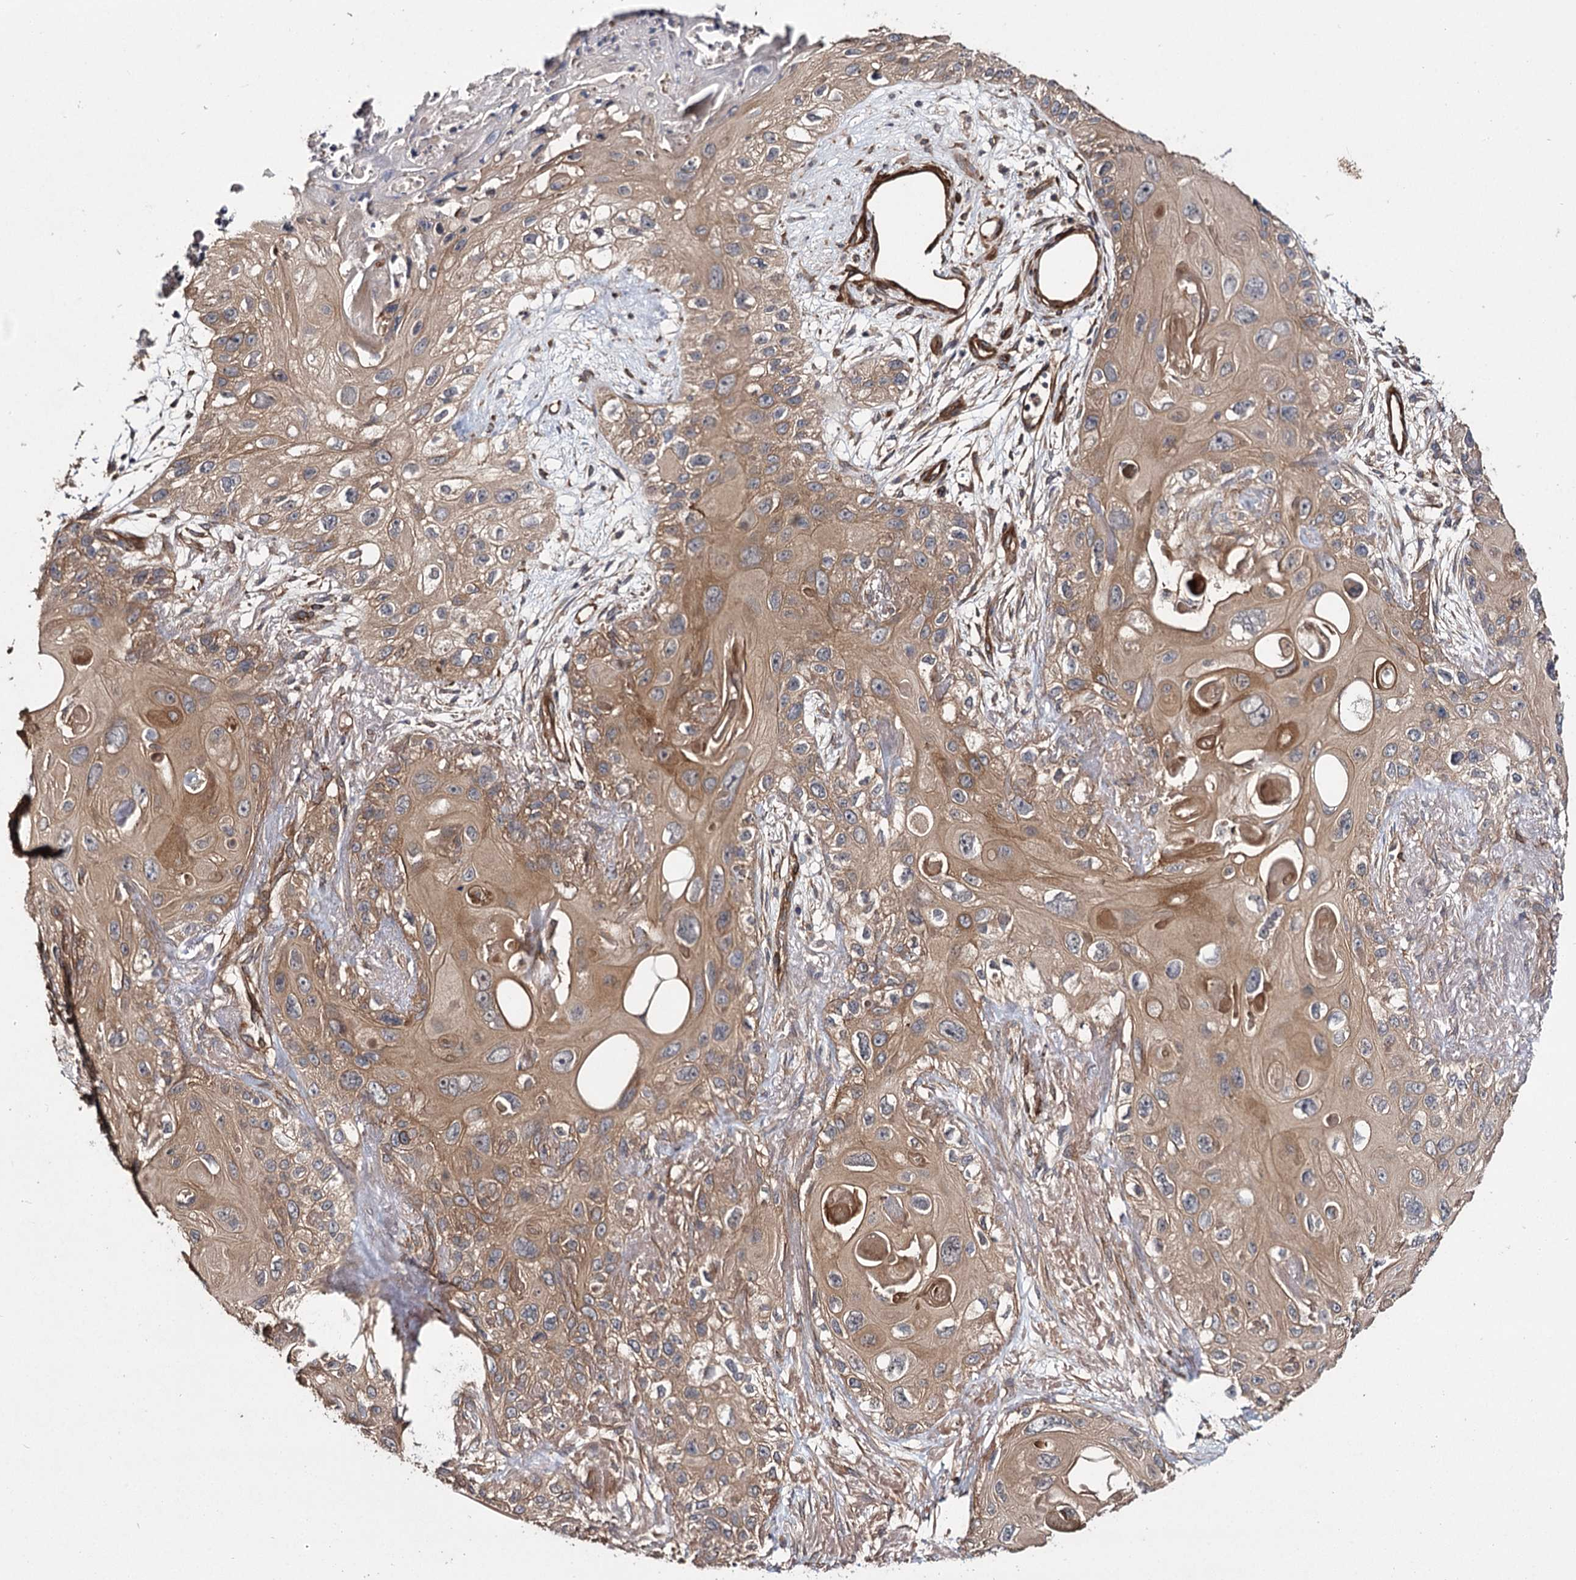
{"staining": {"intensity": "weak", "quantity": ">75%", "location": "cytoplasmic/membranous"}, "tissue": "skin cancer", "cell_type": "Tumor cells", "image_type": "cancer", "snomed": [{"axis": "morphology", "description": "Normal tissue, NOS"}, {"axis": "morphology", "description": "Squamous cell carcinoma, NOS"}, {"axis": "topography", "description": "Skin"}], "caption": "Squamous cell carcinoma (skin) stained for a protein demonstrates weak cytoplasmic/membranous positivity in tumor cells. Immunohistochemistry stains the protein in brown and the nuclei are stained blue.", "gene": "MYO1C", "patient": {"sex": "male", "age": 72}}